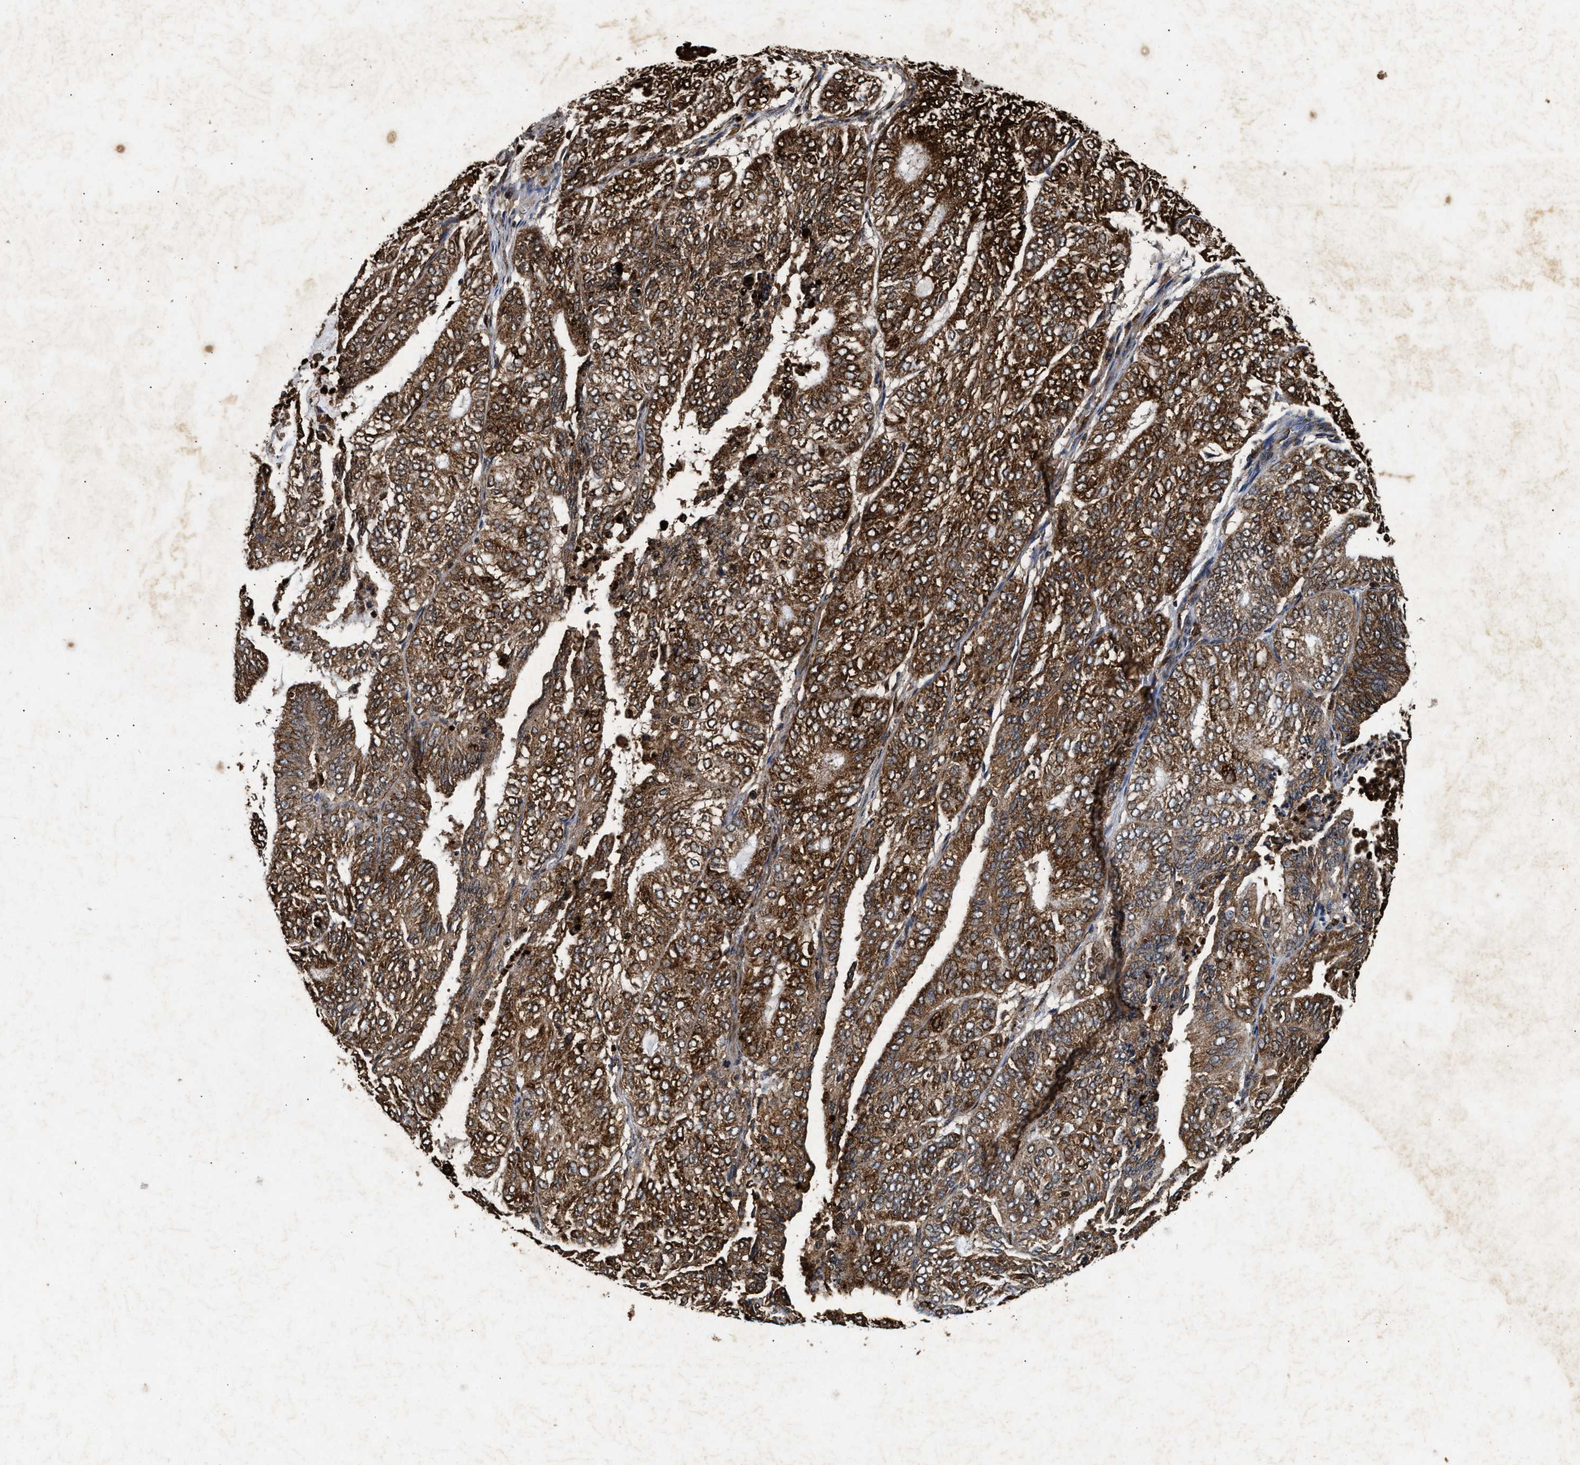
{"staining": {"intensity": "strong", "quantity": ">75%", "location": "cytoplasmic/membranous"}, "tissue": "endometrial cancer", "cell_type": "Tumor cells", "image_type": "cancer", "snomed": [{"axis": "morphology", "description": "Adenocarcinoma, NOS"}, {"axis": "topography", "description": "Uterus"}], "caption": "IHC of human endometrial cancer (adenocarcinoma) reveals high levels of strong cytoplasmic/membranous positivity in approximately >75% of tumor cells.", "gene": "ACOX1", "patient": {"sex": "female", "age": 60}}